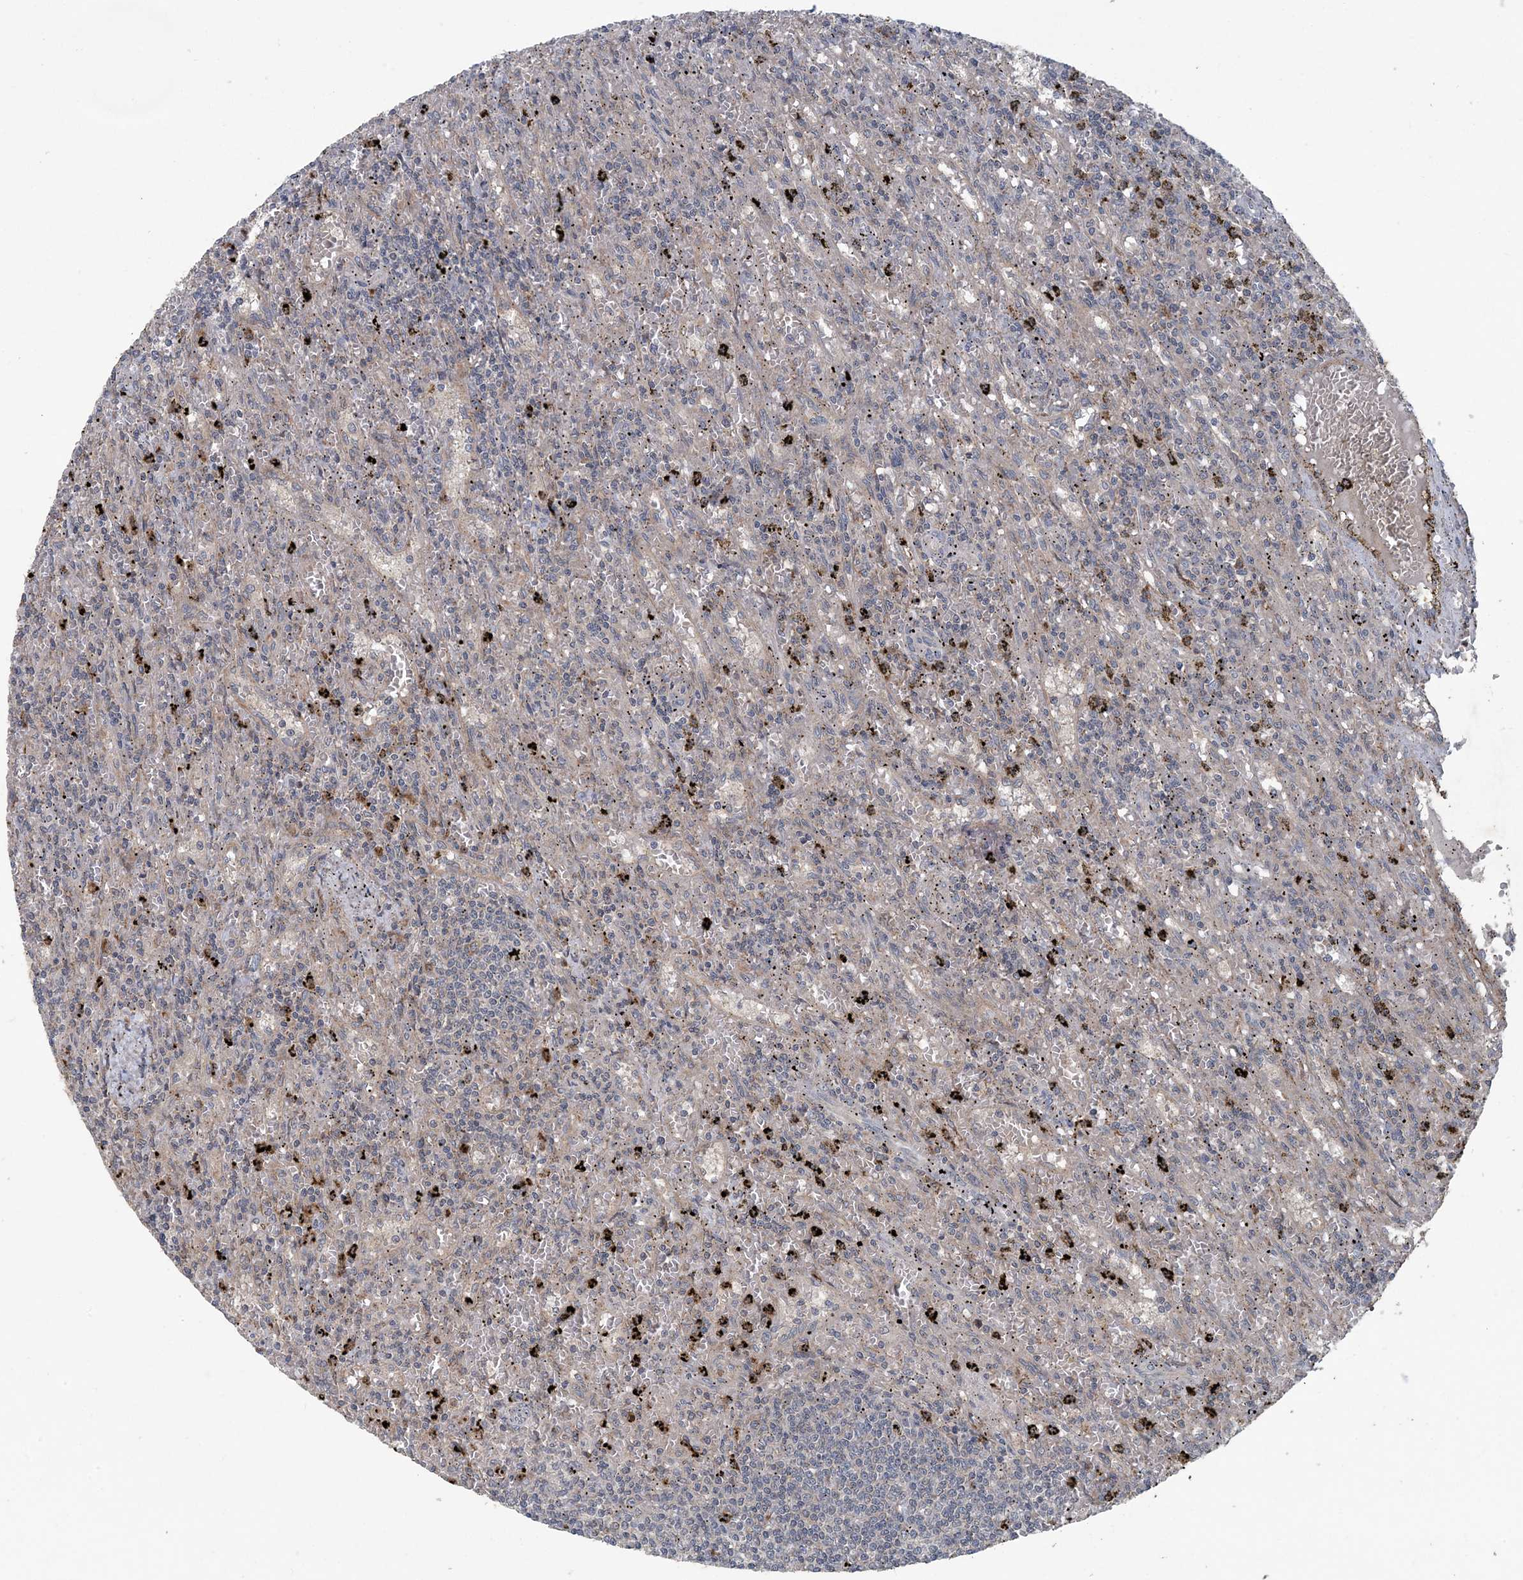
{"staining": {"intensity": "negative", "quantity": "none", "location": "none"}, "tissue": "lymphoma", "cell_type": "Tumor cells", "image_type": "cancer", "snomed": [{"axis": "morphology", "description": "Malignant lymphoma, non-Hodgkin's type, Low grade"}, {"axis": "topography", "description": "Spleen"}], "caption": "Immunohistochemistry (IHC) of lymphoma displays no positivity in tumor cells. (Stains: DAB immunohistochemistry (IHC) with hematoxylin counter stain, Microscopy: brightfield microscopy at high magnification).", "gene": "MYO9B", "patient": {"sex": "male", "age": 76}}